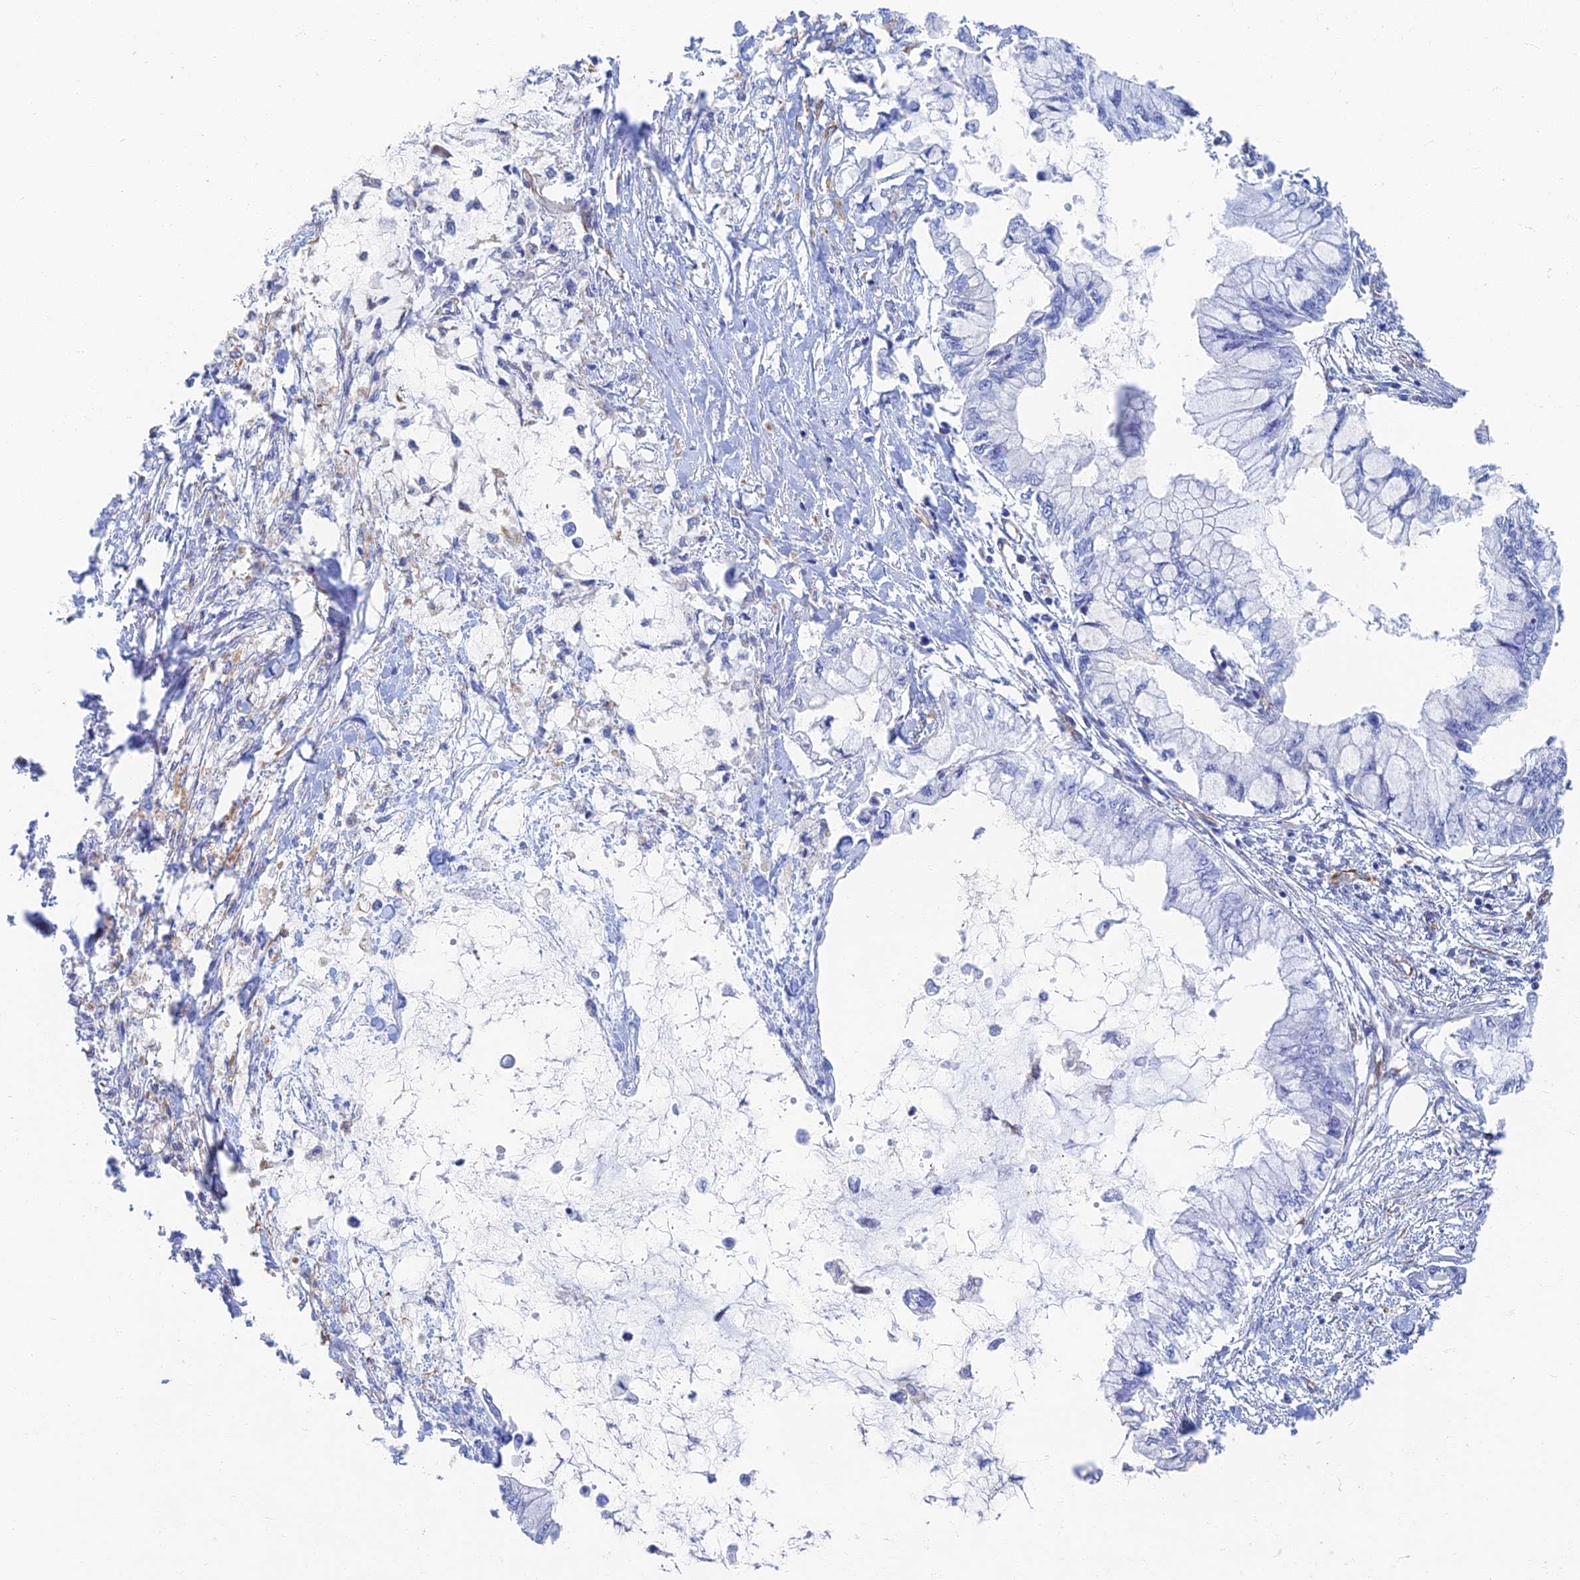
{"staining": {"intensity": "negative", "quantity": "none", "location": "none"}, "tissue": "pancreatic cancer", "cell_type": "Tumor cells", "image_type": "cancer", "snomed": [{"axis": "morphology", "description": "Adenocarcinoma, NOS"}, {"axis": "topography", "description": "Pancreas"}], "caption": "Immunohistochemistry (IHC) micrograph of pancreatic cancer stained for a protein (brown), which displays no staining in tumor cells. (DAB (3,3'-diaminobenzidine) immunohistochemistry visualized using brightfield microscopy, high magnification).", "gene": "RMC1", "patient": {"sex": "male", "age": 48}}